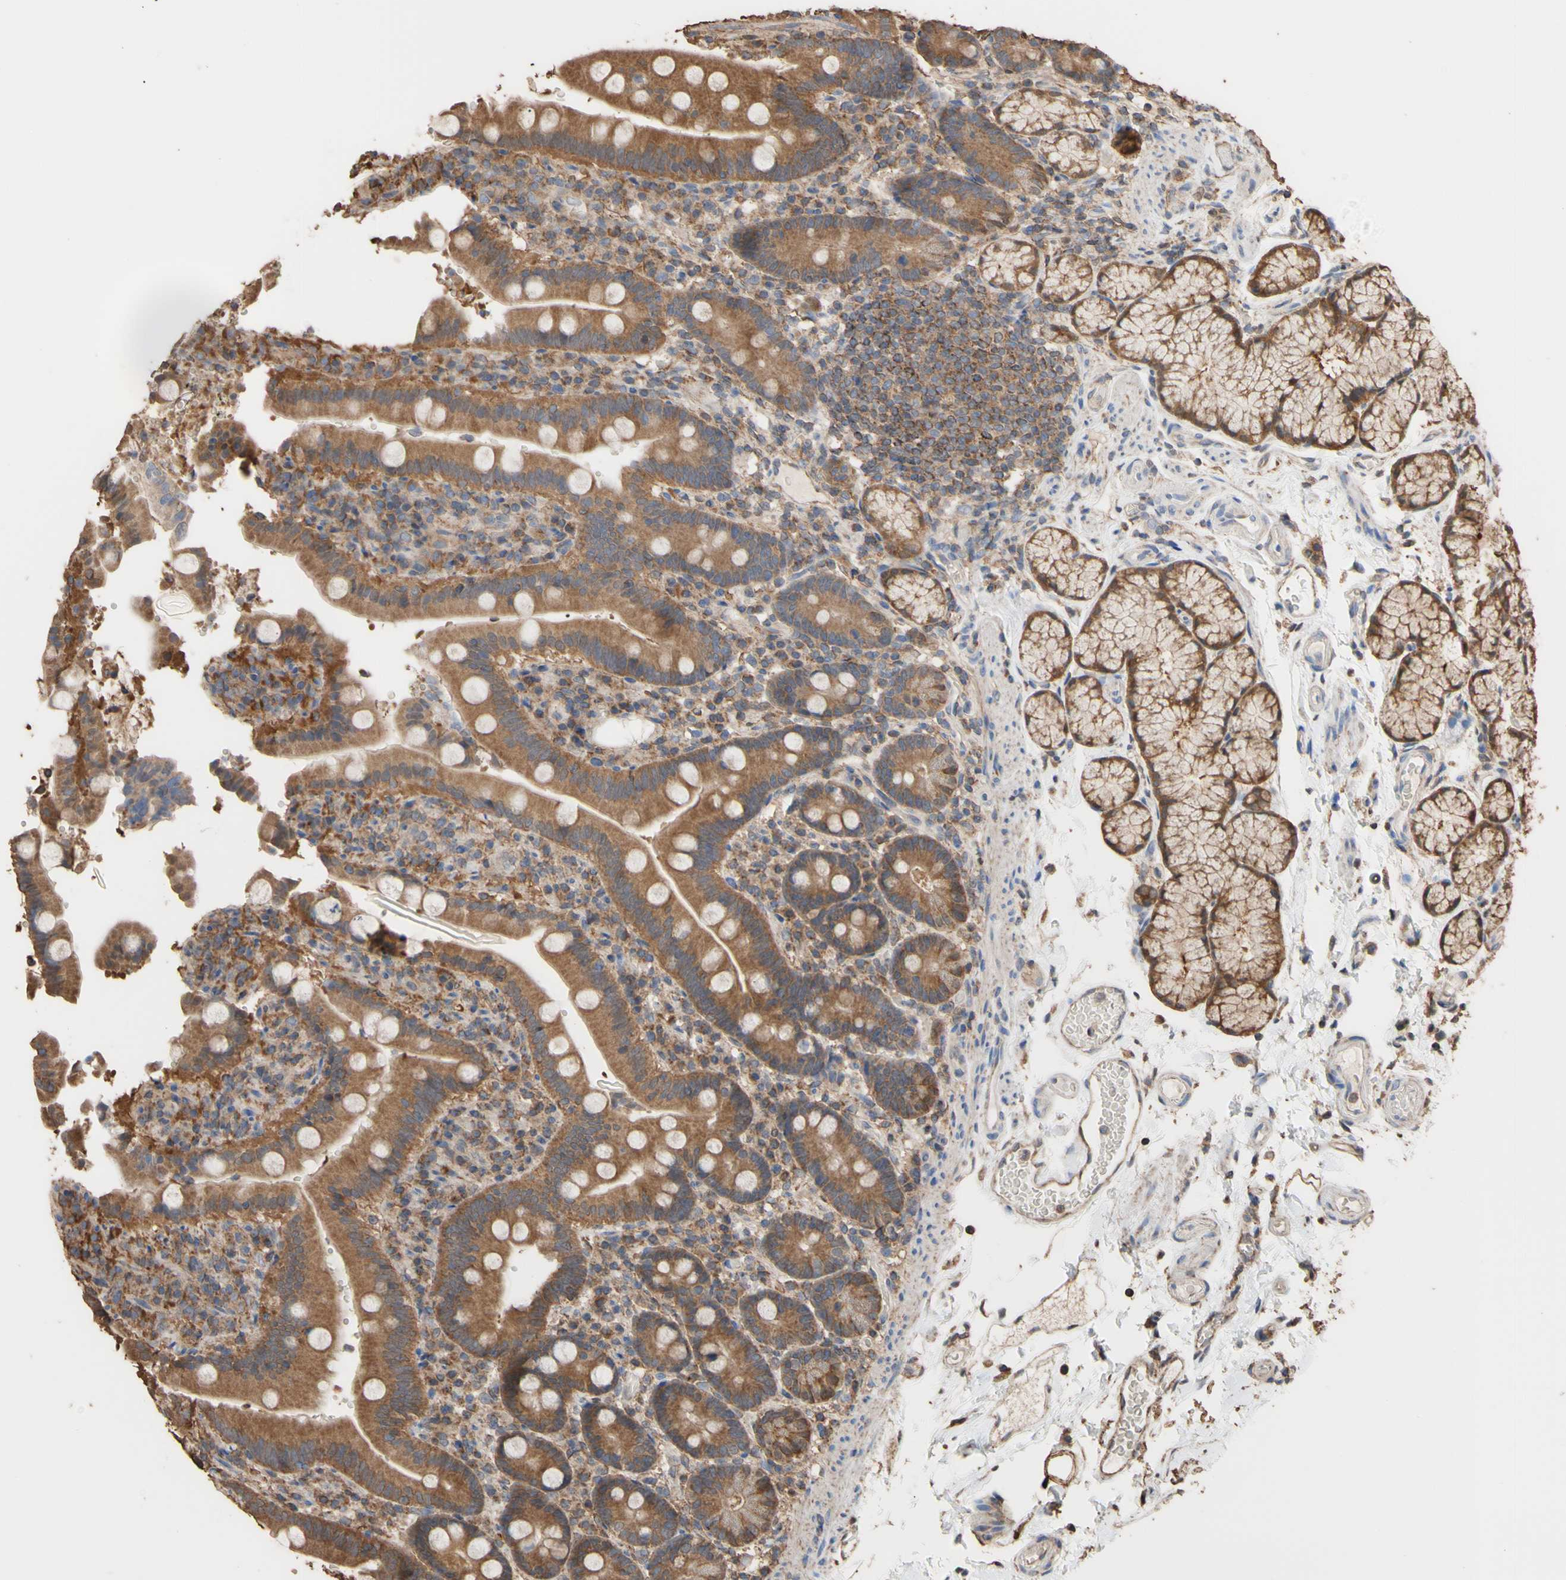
{"staining": {"intensity": "moderate", "quantity": ">75%", "location": "cytoplasmic/membranous"}, "tissue": "duodenum", "cell_type": "Glandular cells", "image_type": "normal", "snomed": [{"axis": "morphology", "description": "Normal tissue, NOS"}, {"axis": "topography", "description": "Small intestine, NOS"}], "caption": "A brown stain highlights moderate cytoplasmic/membranous staining of a protein in glandular cells of benign duodenum.", "gene": "ALDH9A1", "patient": {"sex": "female", "age": 71}}